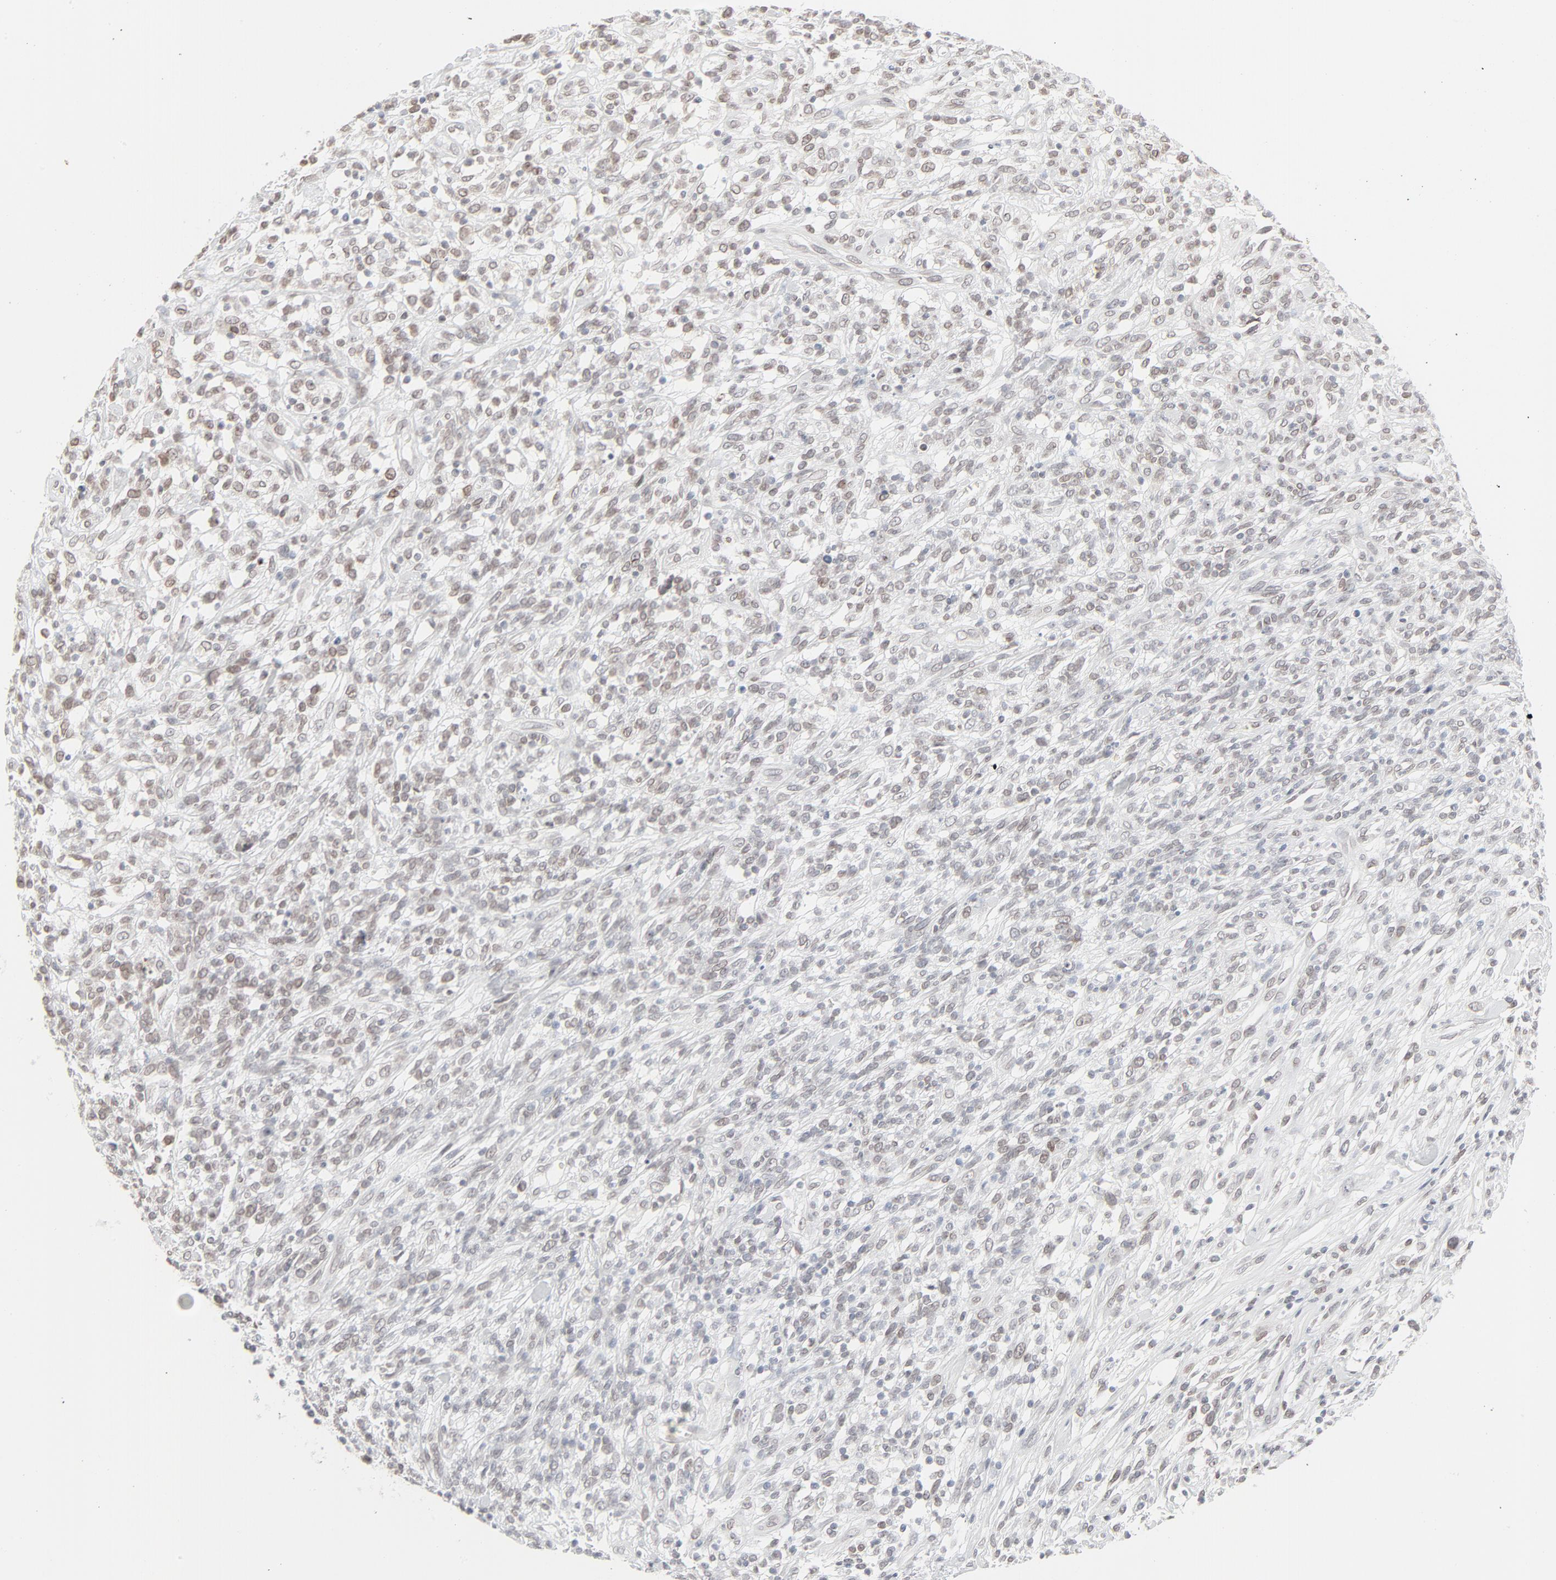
{"staining": {"intensity": "weak", "quantity": "<25%", "location": "cytoplasmic/membranous,nuclear"}, "tissue": "lymphoma", "cell_type": "Tumor cells", "image_type": "cancer", "snomed": [{"axis": "morphology", "description": "Malignant lymphoma, non-Hodgkin's type, High grade"}, {"axis": "topography", "description": "Lymph node"}], "caption": "Immunohistochemistry (IHC) of high-grade malignant lymphoma, non-Hodgkin's type exhibits no expression in tumor cells.", "gene": "MAD1L1", "patient": {"sex": "female", "age": 73}}